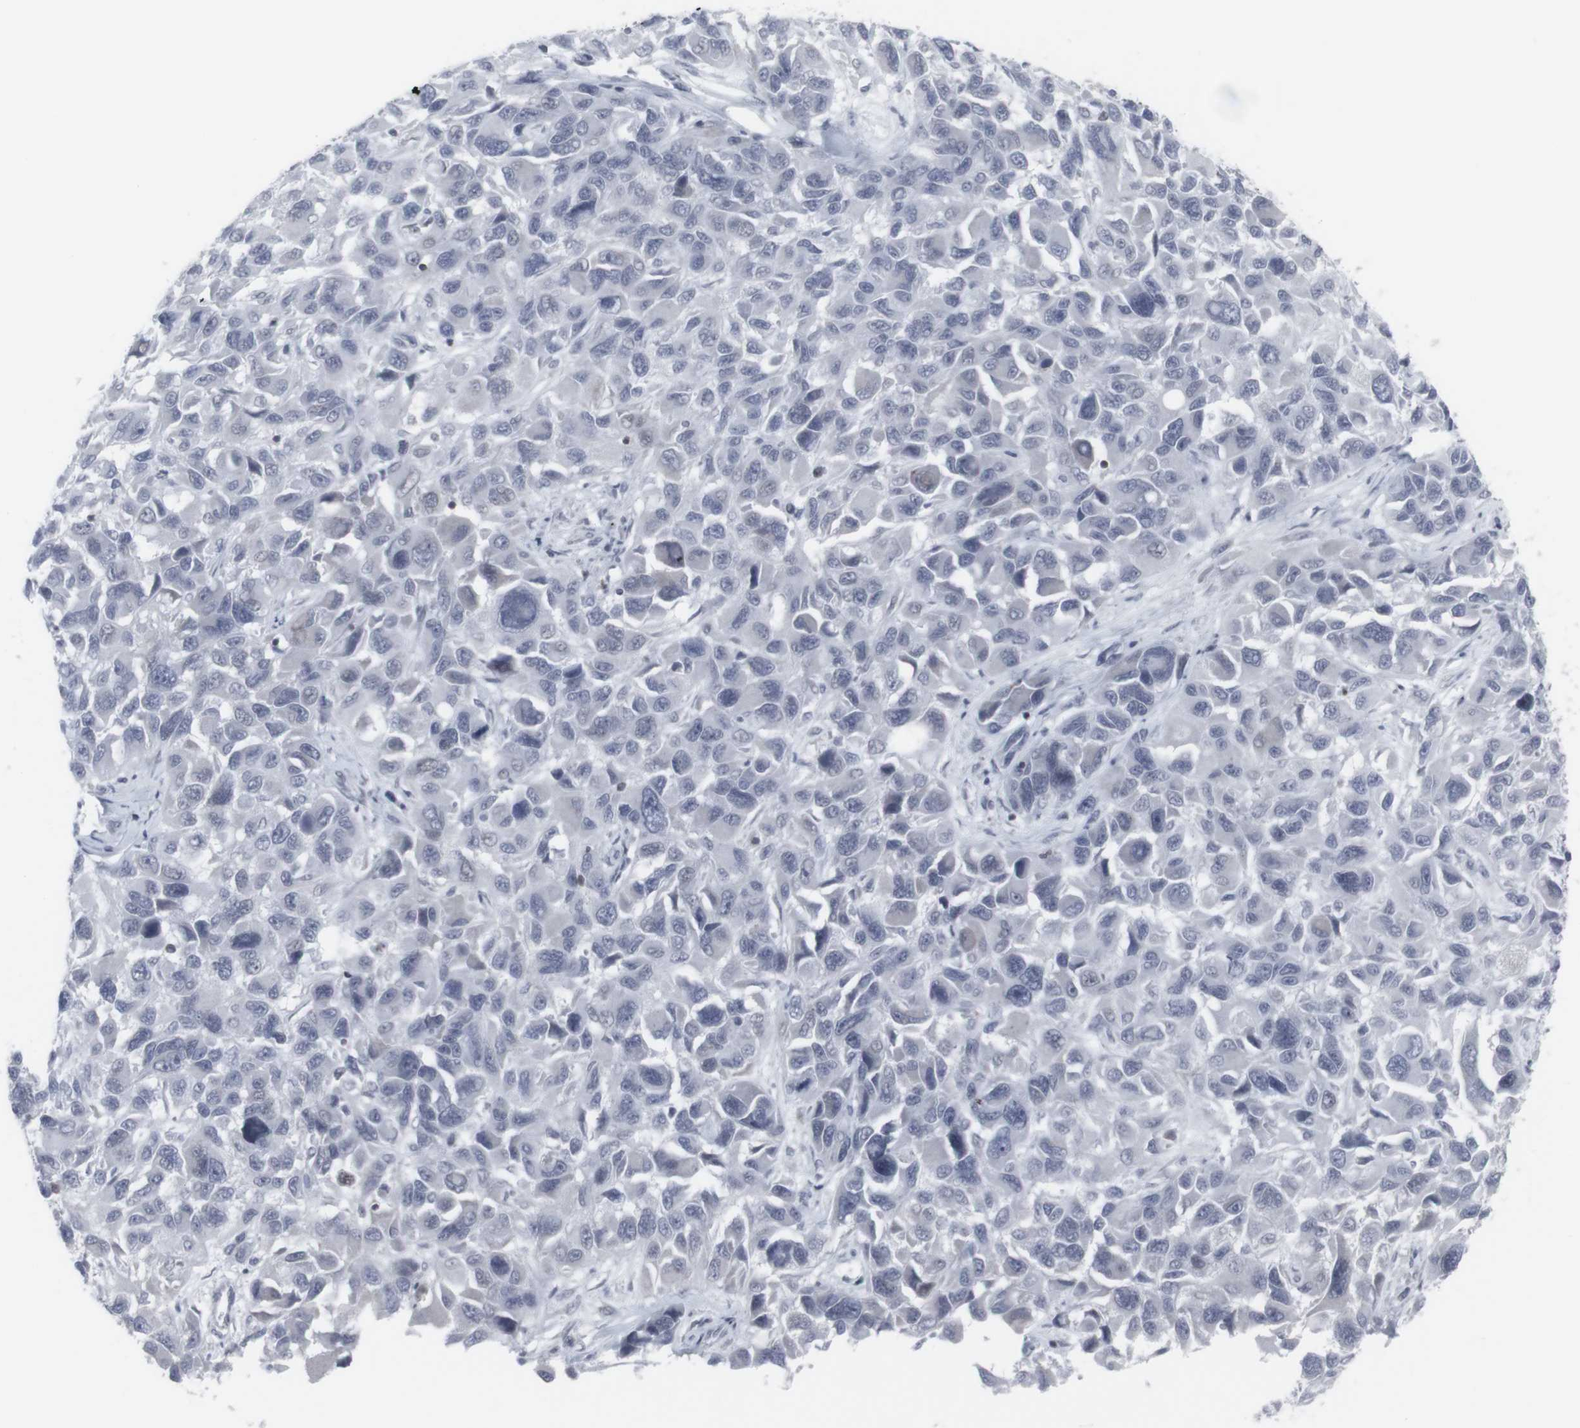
{"staining": {"intensity": "negative", "quantity": "none", "location": "none"}, "tissue": "melanoma", "cell_type": "Tumor cells", "image_type": "cancer", "snomed": [{"axis": "morphology", "description": "Malignant melanoma, NOS"}, {"axis": "topography", "description": "Skin"}], "caption": "High magnification brightfield microscopy of melanoma stained with DAB (brown) and counterstained with hematoxylin (blue): tumor cells show no significant positivity.", "gene": "APOBEC2", "patient": {"sex": "male", "age": 53}}